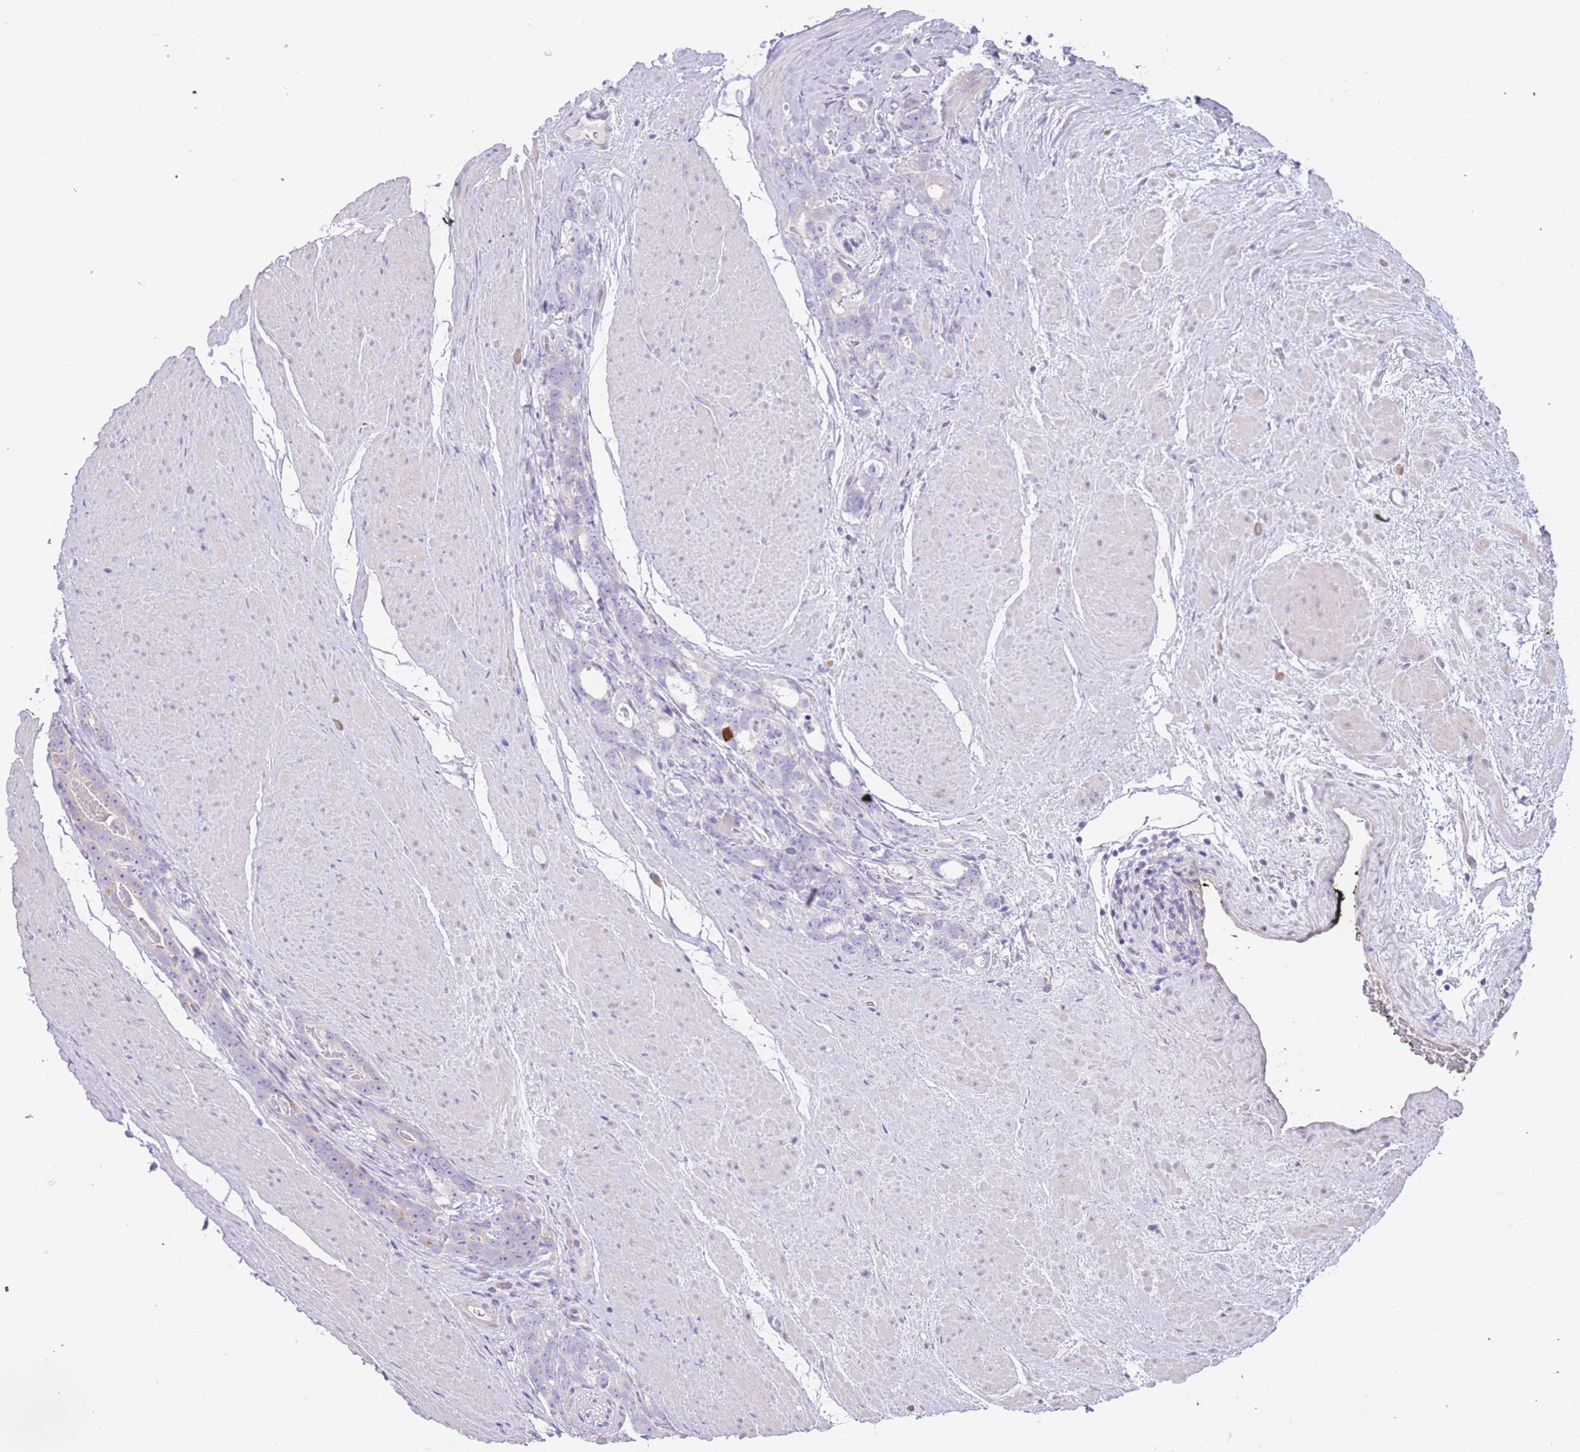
{"staining": {"intensity": "negative", "quantity": "none", "location": "none"}, "tissue": "prostate cancer", "cell_type": "Tumor cells", "image_type": "cancer", "snomed": [{"axis": "morphology", "description": "Adenocarcinoma, High grade"}, {"axis": "topography", "description": "Prostate"}], "caption": "This is an immunohistochemistry (IHC) histopathology image of human prostate adenocarcinoma (high-grade). There is no staining in tumor cells.", "gene": "IMPG1", "patient": {"sex": "male", "age": 74}}